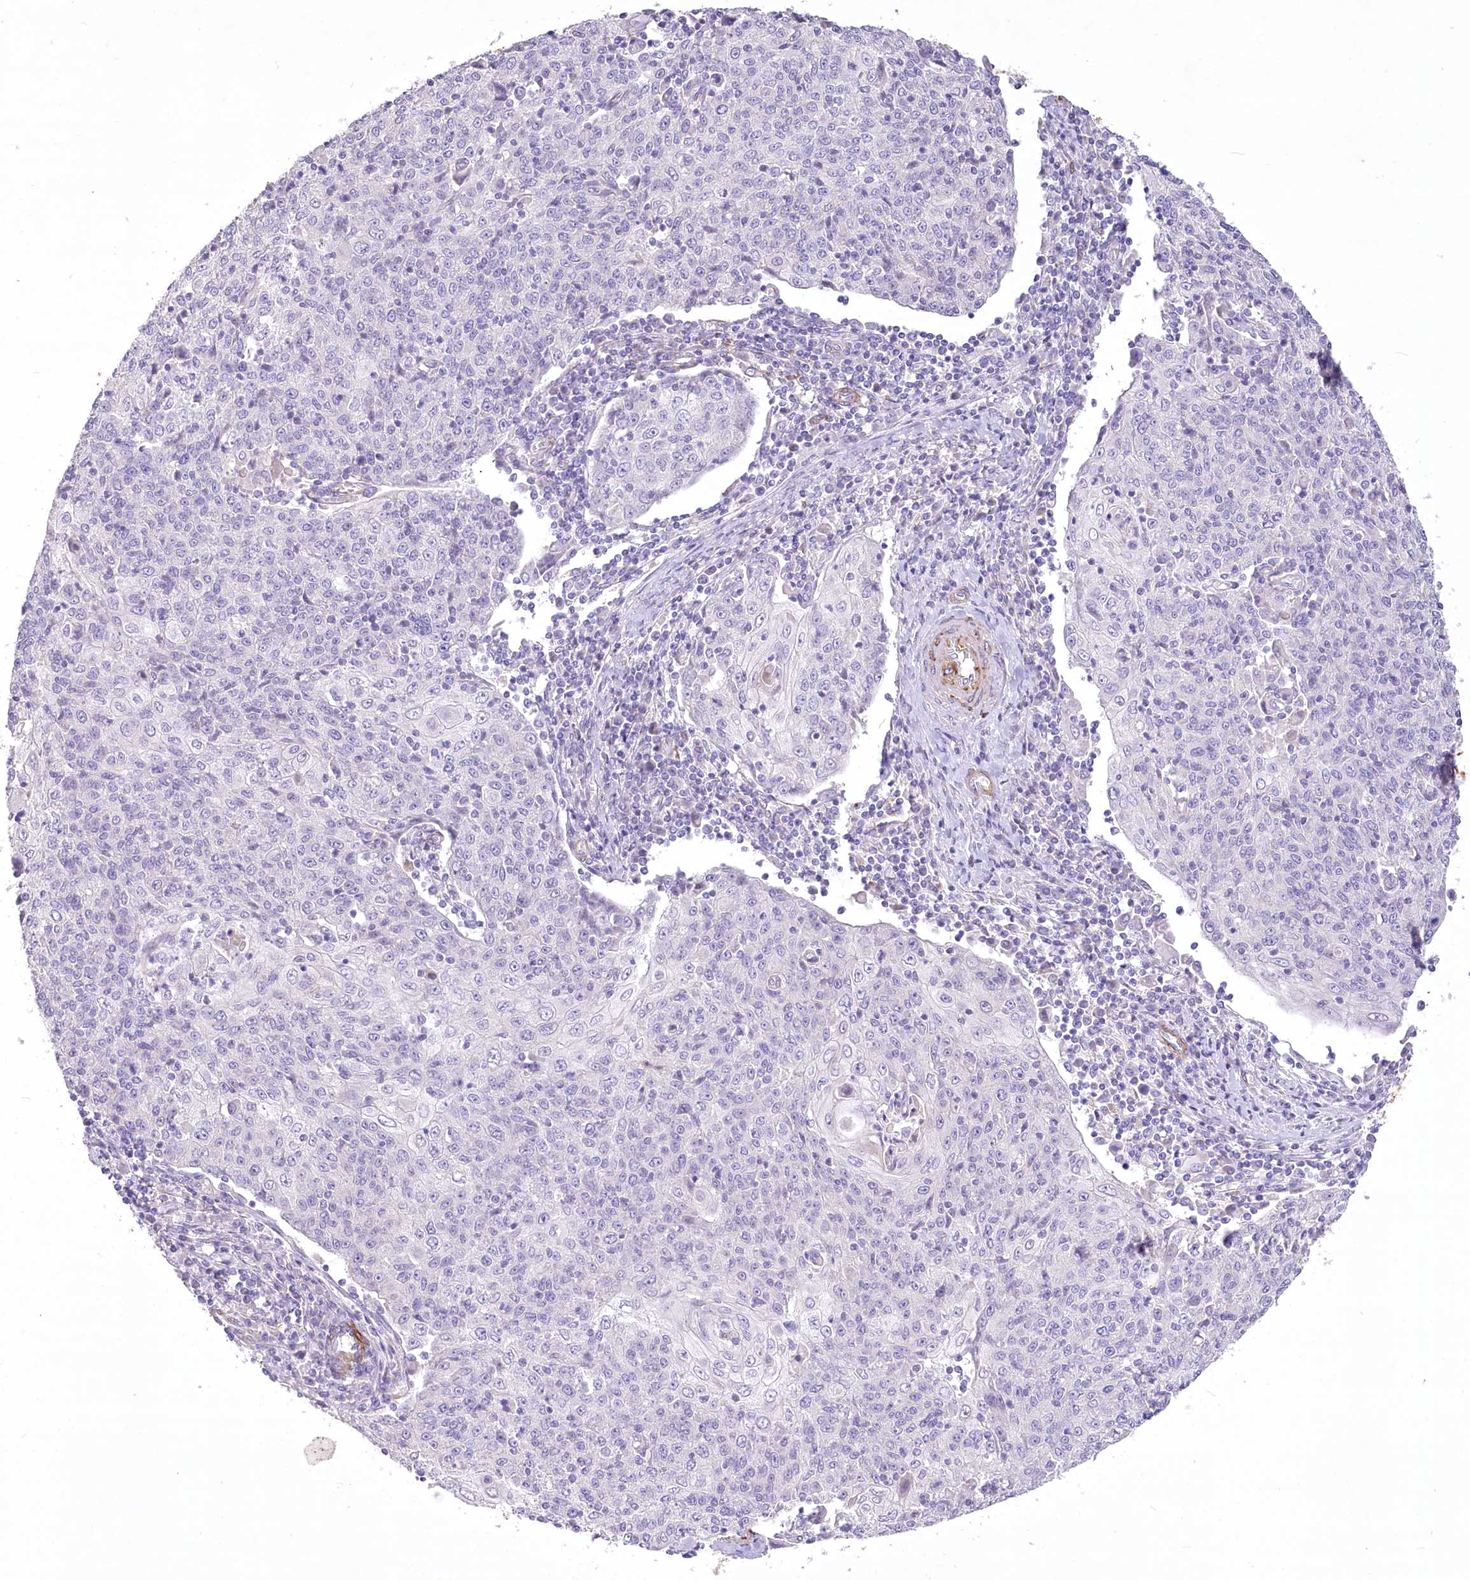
{"staining": {"intensity": "negative", "quantity": "none", "location": "none"}, "tissue": "cervical cancer", "cell_type": "Tumor cells", "image_type": "cancer", "snomed": [{"axis": "morphology", "description": "Squamous cell carcinoma, NOS"}, {"axis": "topography", "description": "Cervix"}], "caption": "This is an immunohistochemistry (IHC) histopathology image of squamous cell carcinoma (cervical). There is no staining in tumor cells.", "gene": "ANGPTL3", "patient": {"sex": "female", "age": 48}}